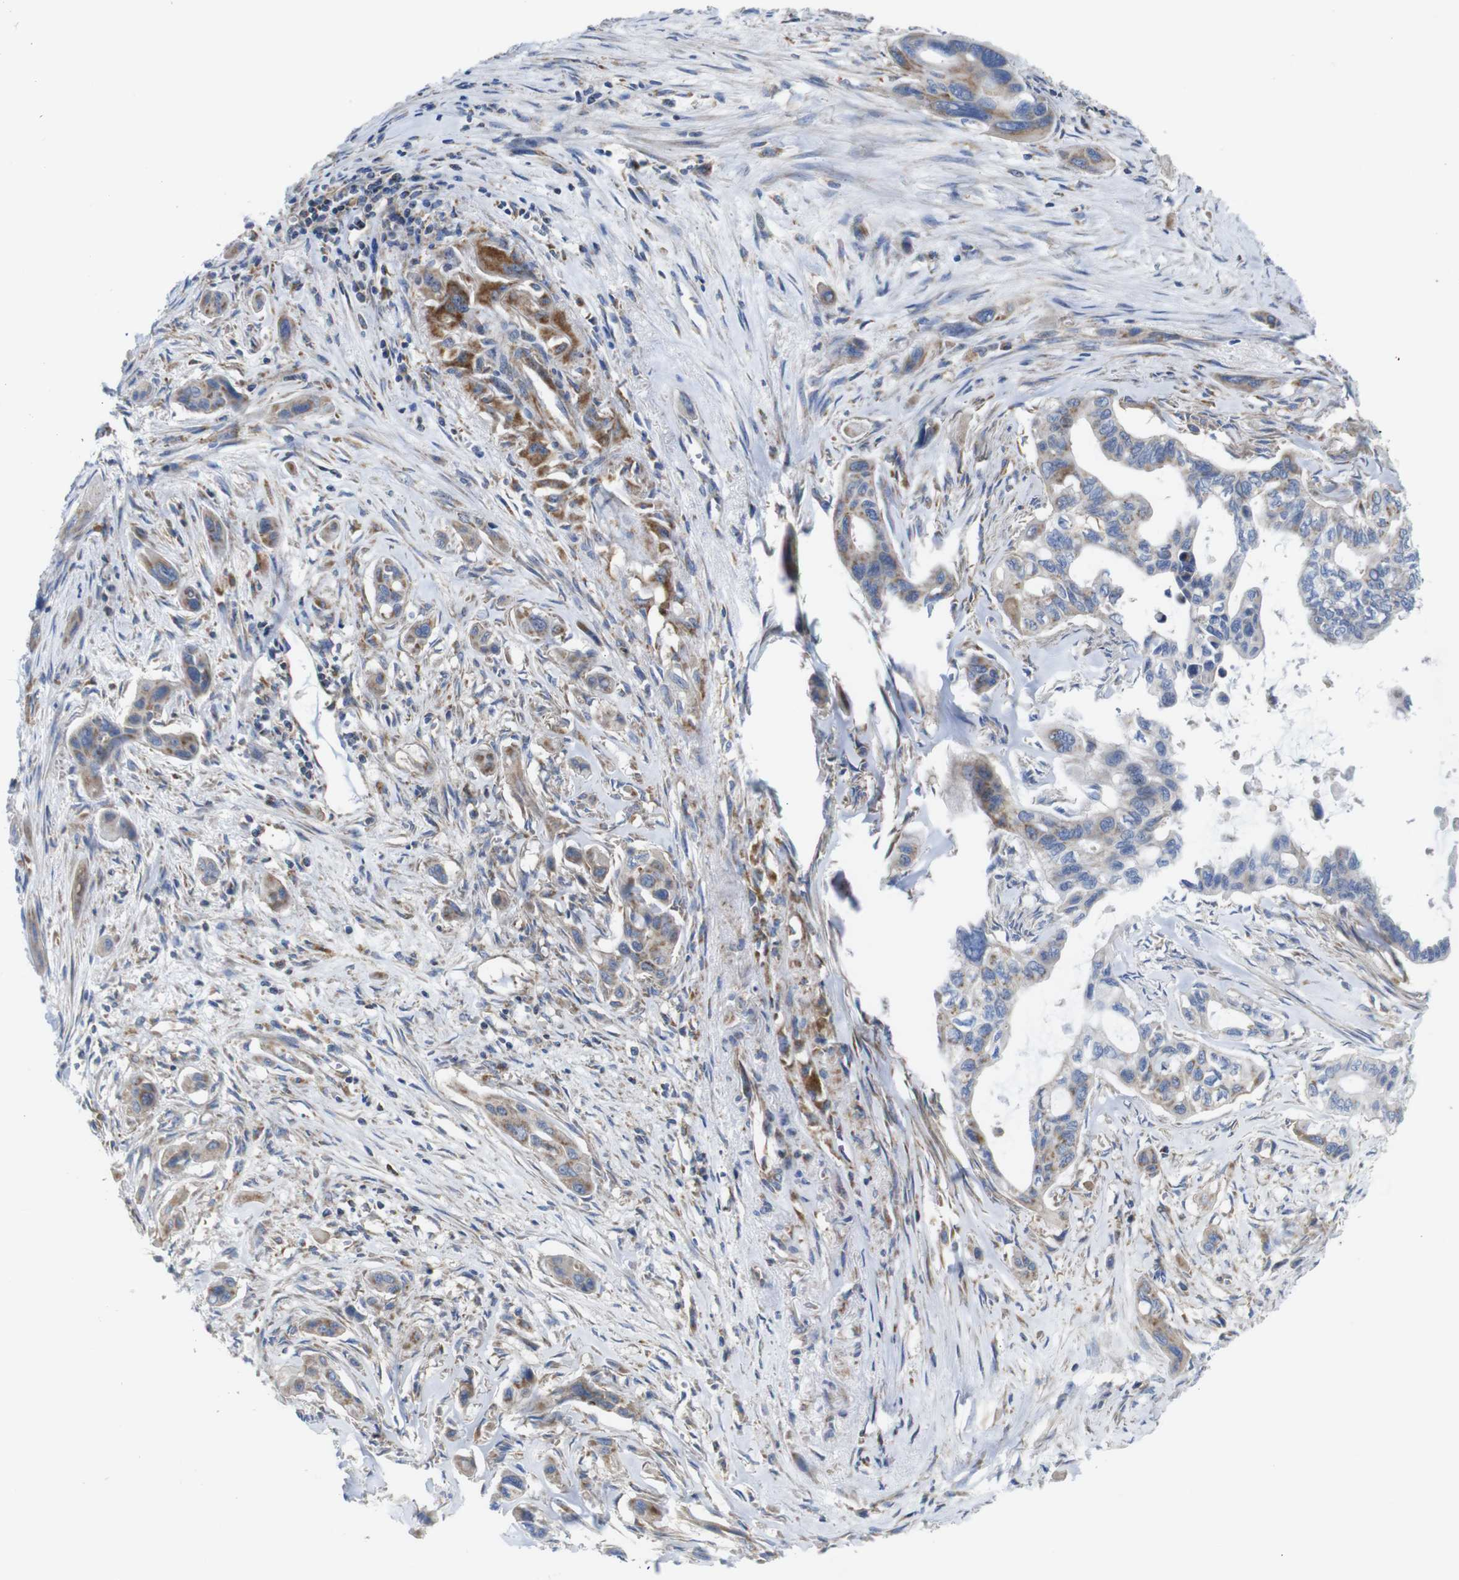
{"staining": {"intensity": "moderate", "quantity": ">75%", "location": "cytoplasmic/membranous"}, "tissue": "pancreatic cancer", "cell_type": "Tumor cells", "image_type": "cancer", "snomed": [{"axis": "morphology", "description": "Adenocarcinoma, NOS"}, {"axis": "topography", "description": "Pancreas"}], "caption": "Adenocarcinoma (pancreatic) tissue shows moderate cytoplasmic/membranous staining in approximately >75% of tumor cells", "gene": "PDCD1LG2", "patient": {"sex": "male", "age": 73}}